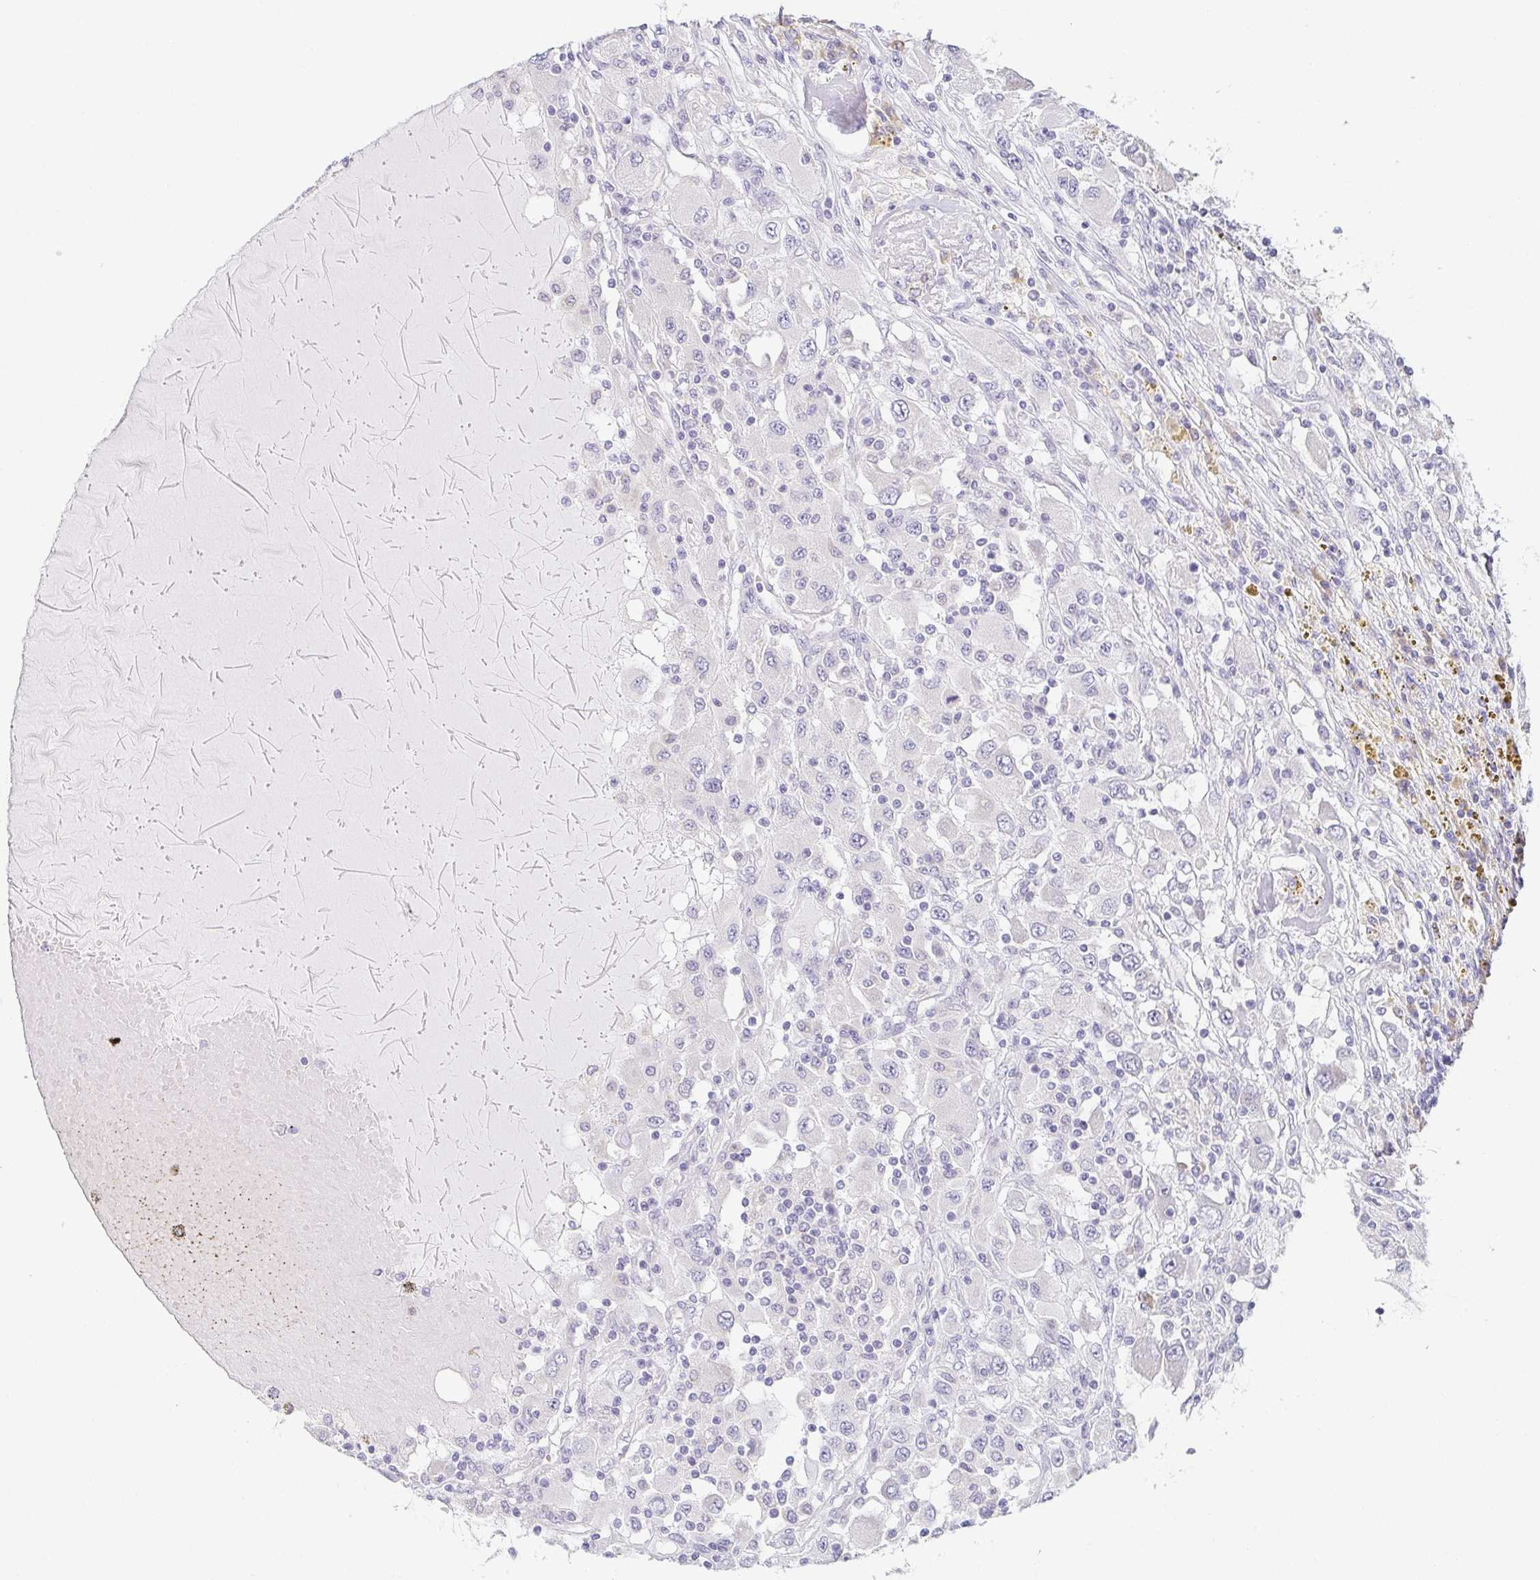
{"staining": {"intensity": "negative", "quantity": "none", "location": "none"}, "tissue": "renal cancer", "cell_type": "Tumor cells", "image_type": "cancer", "snomed": [{"axis": "morphology", "description": "Adenocarcinoma, NOS"}, {"axis": "topography", "description": "Kidney"}], "caption": "This is an IHC micrograph of renal adenocarcinoma. There is no expression in tumor cells.", "gene": "PRR27", "patient": {"sex": "female", "age": 67}}